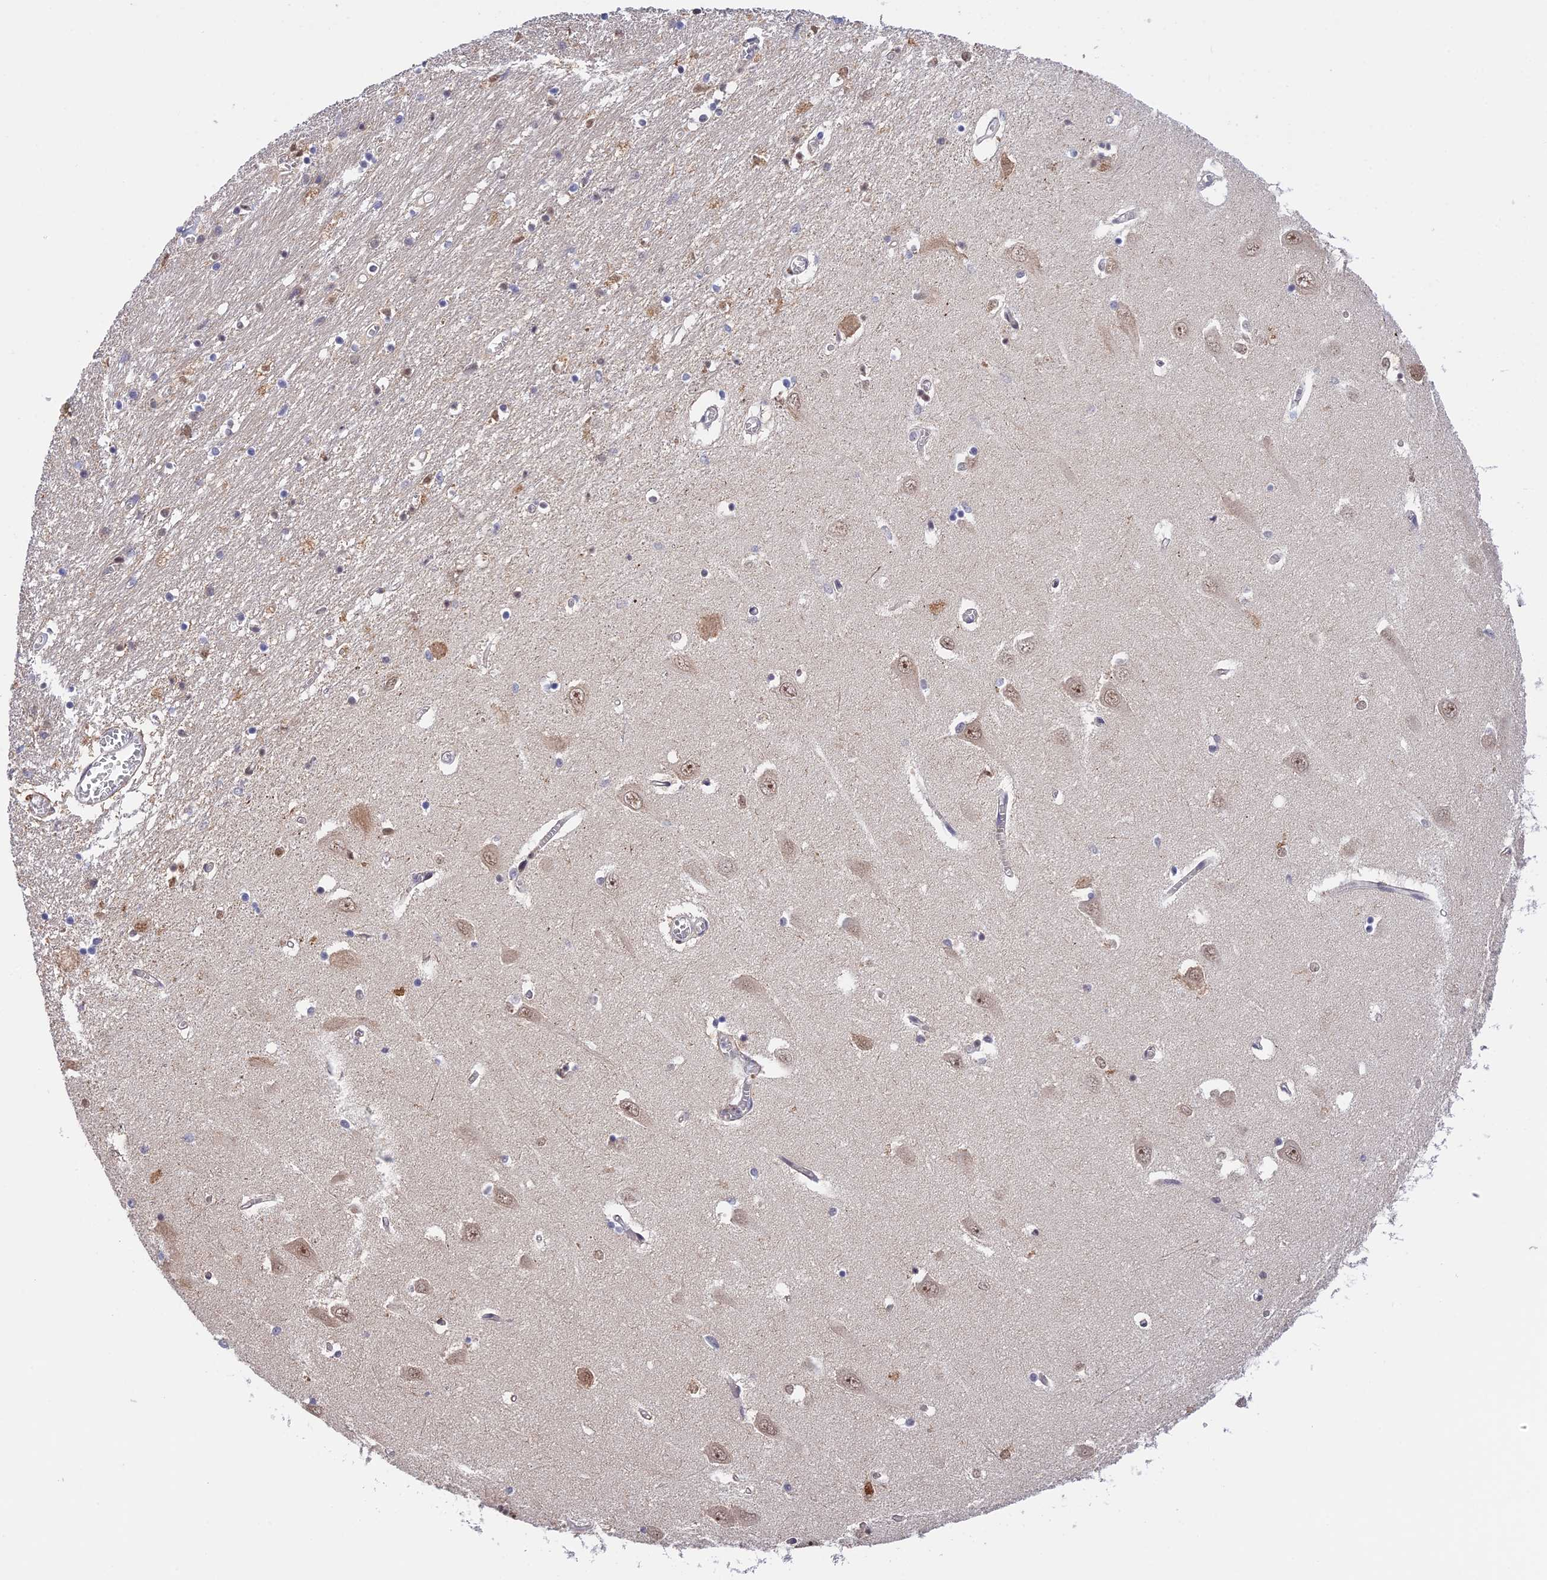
{"staining": {"intensity": "weak", "quantity": "<25%", "location": "nuclear"}, "tissue": "hippocampus", "cell_type": "Glial cells", "image_type": "normal", "snomed": [{"axis": "morphology", "description": "Normal tissue, NOS"}, {"axis": "topography", "description": "Hippocampus"}], "caption": "The photomicrograph reveals no staining of glial cells in unremarkable hippocampus. Brightfield microscopy of IHC stained with DAB (3,3'-diaminobenzidine) (brown) and hematoxylin (blue), captured at high magnification.", "gene": "POLR2C", "patient": {"sex": "male", "age": 70}}